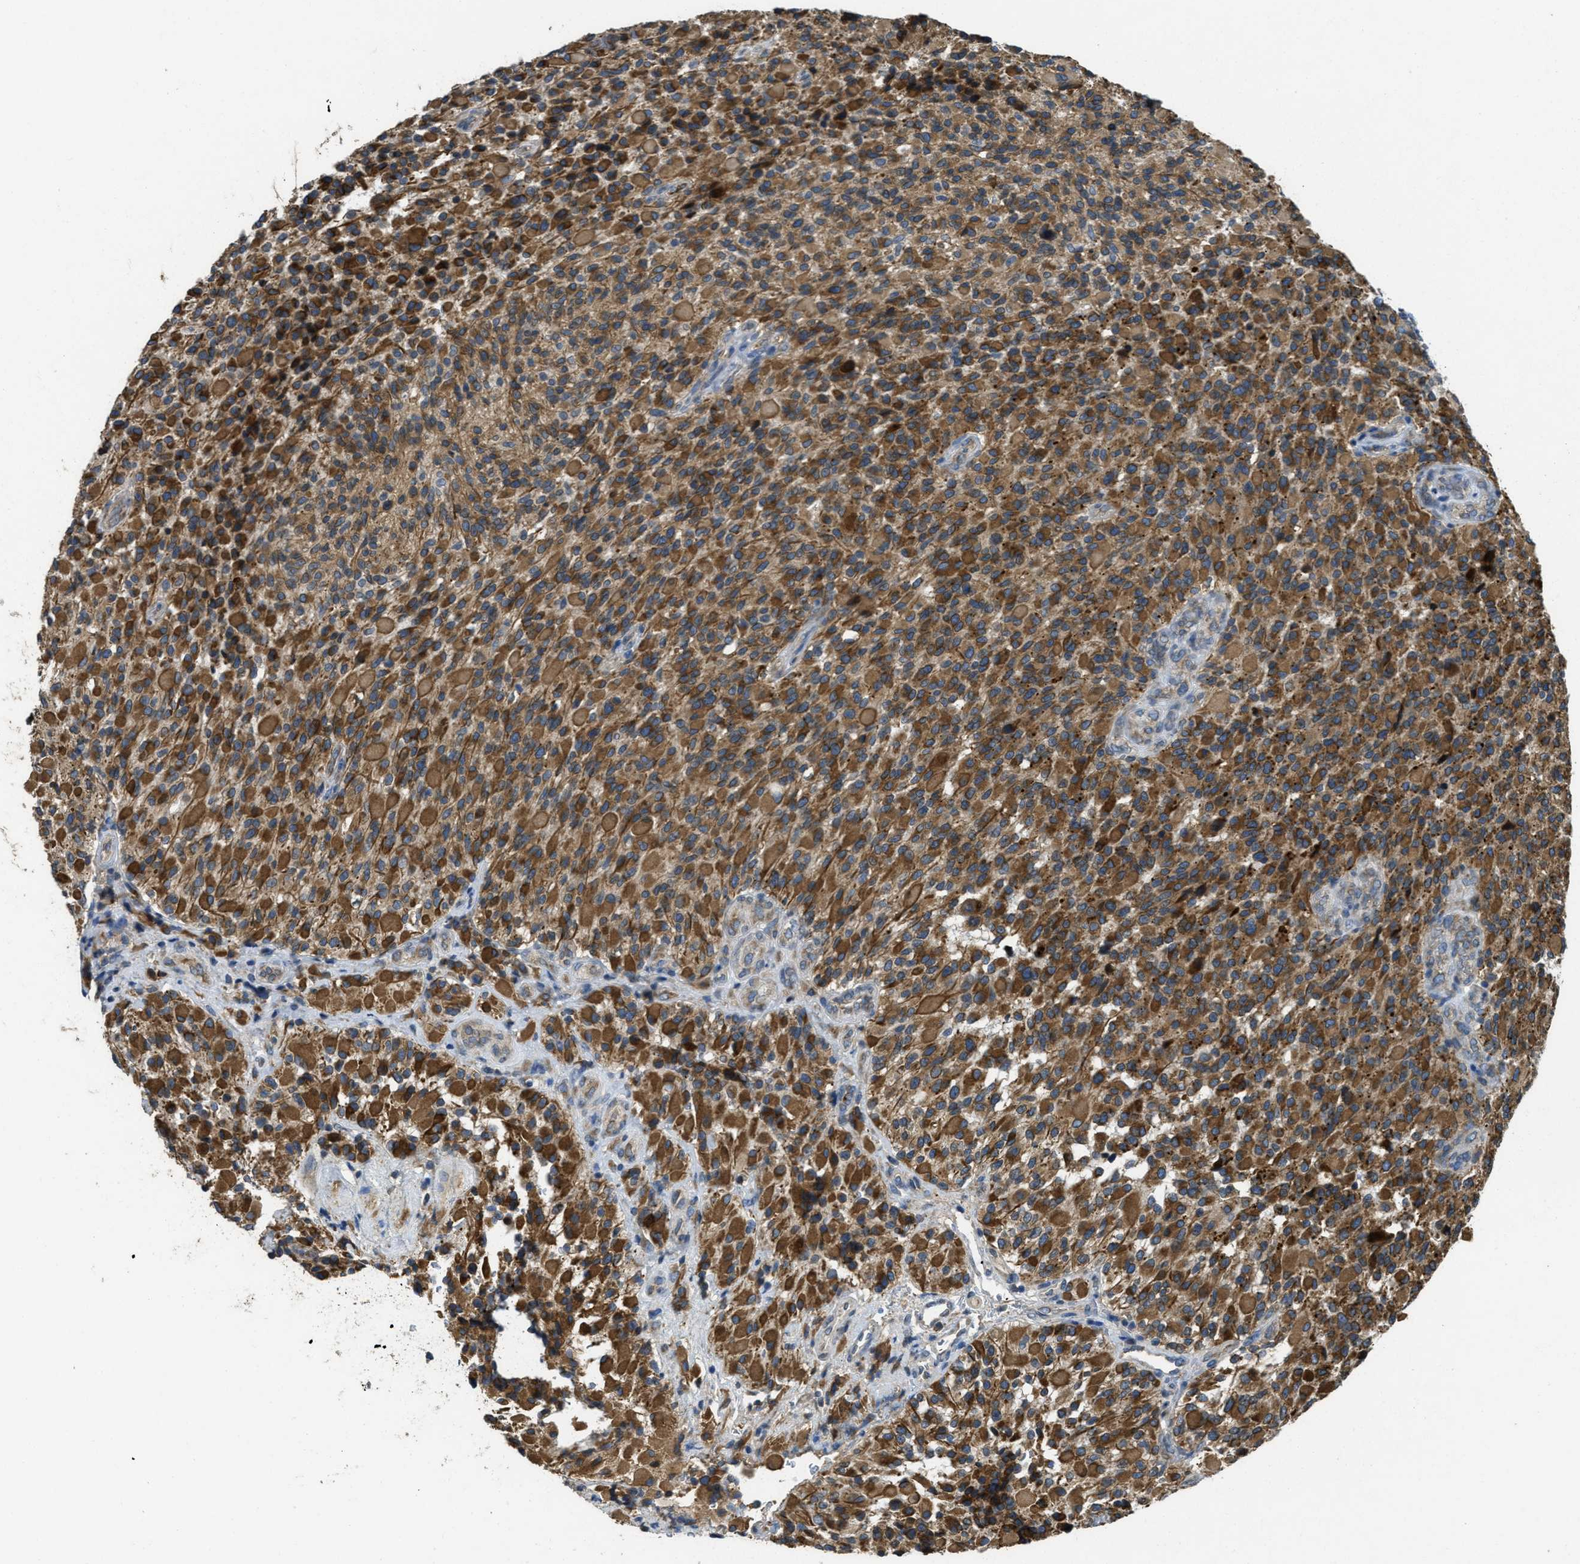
{"staining": {"intensity": "moderate", "quantity": ">75%", "location": "cytoplasmic/membranous"}, "tissue": "glioma", "cell_type": "Tumor cells", "image_type": "cancer", "snomed": [{"axis": "morphology", "description": "Glioma, malignant, High grade"}, {"axis": "topography", "description": "Brain"}], "caption": "IHC of human malignant glioma (high-grade) demonstrates medium levels of moderate cytoplasmic/membranous staining in approximately >75% of tumor cells.", "gene": "MPDU1", "patient": {"sex": "male", "age": 71}}